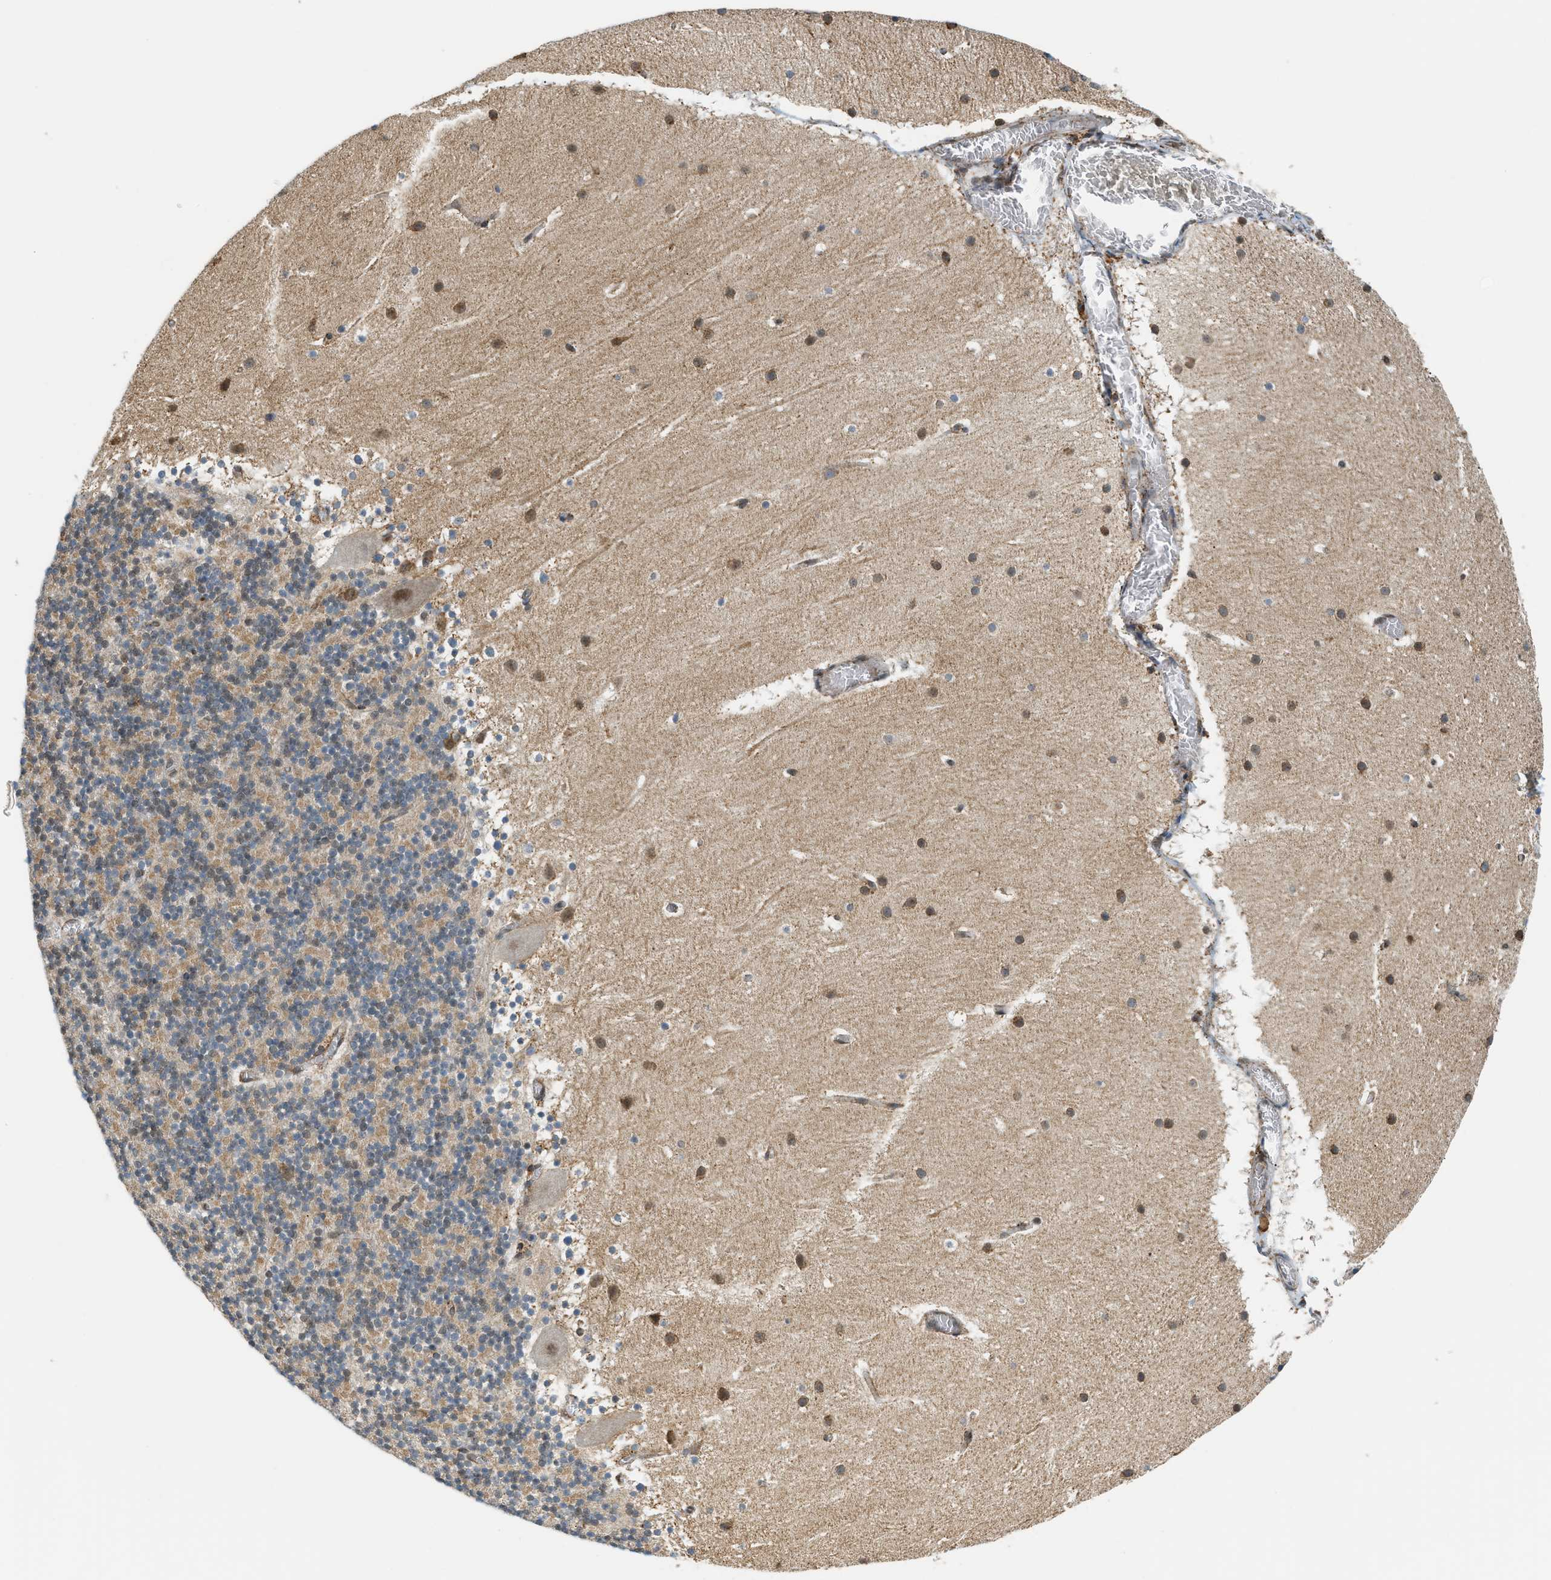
{"staining": {"intensity": "weak", "quantity": "25%-75%", "location": "cytoplasmic/membranous"}, "tissue": "cerebellum", "cell_type": "Cells in granular layer", "image_type": "normal", "snomed": [{"axis": "morphology", "description": "Normal tissue, NOS"}, {"axis": "topography", "description": "Cerebellum"}], "caption": "This image shows immunohistochemistry staining of normal human cerebellum, with low weak cytoplasmic/membranous staining in approximately 25%-75% of cells in granular layer.", "gene": "SEMA4D", "patient": {"sex": "male", "age": 45}}